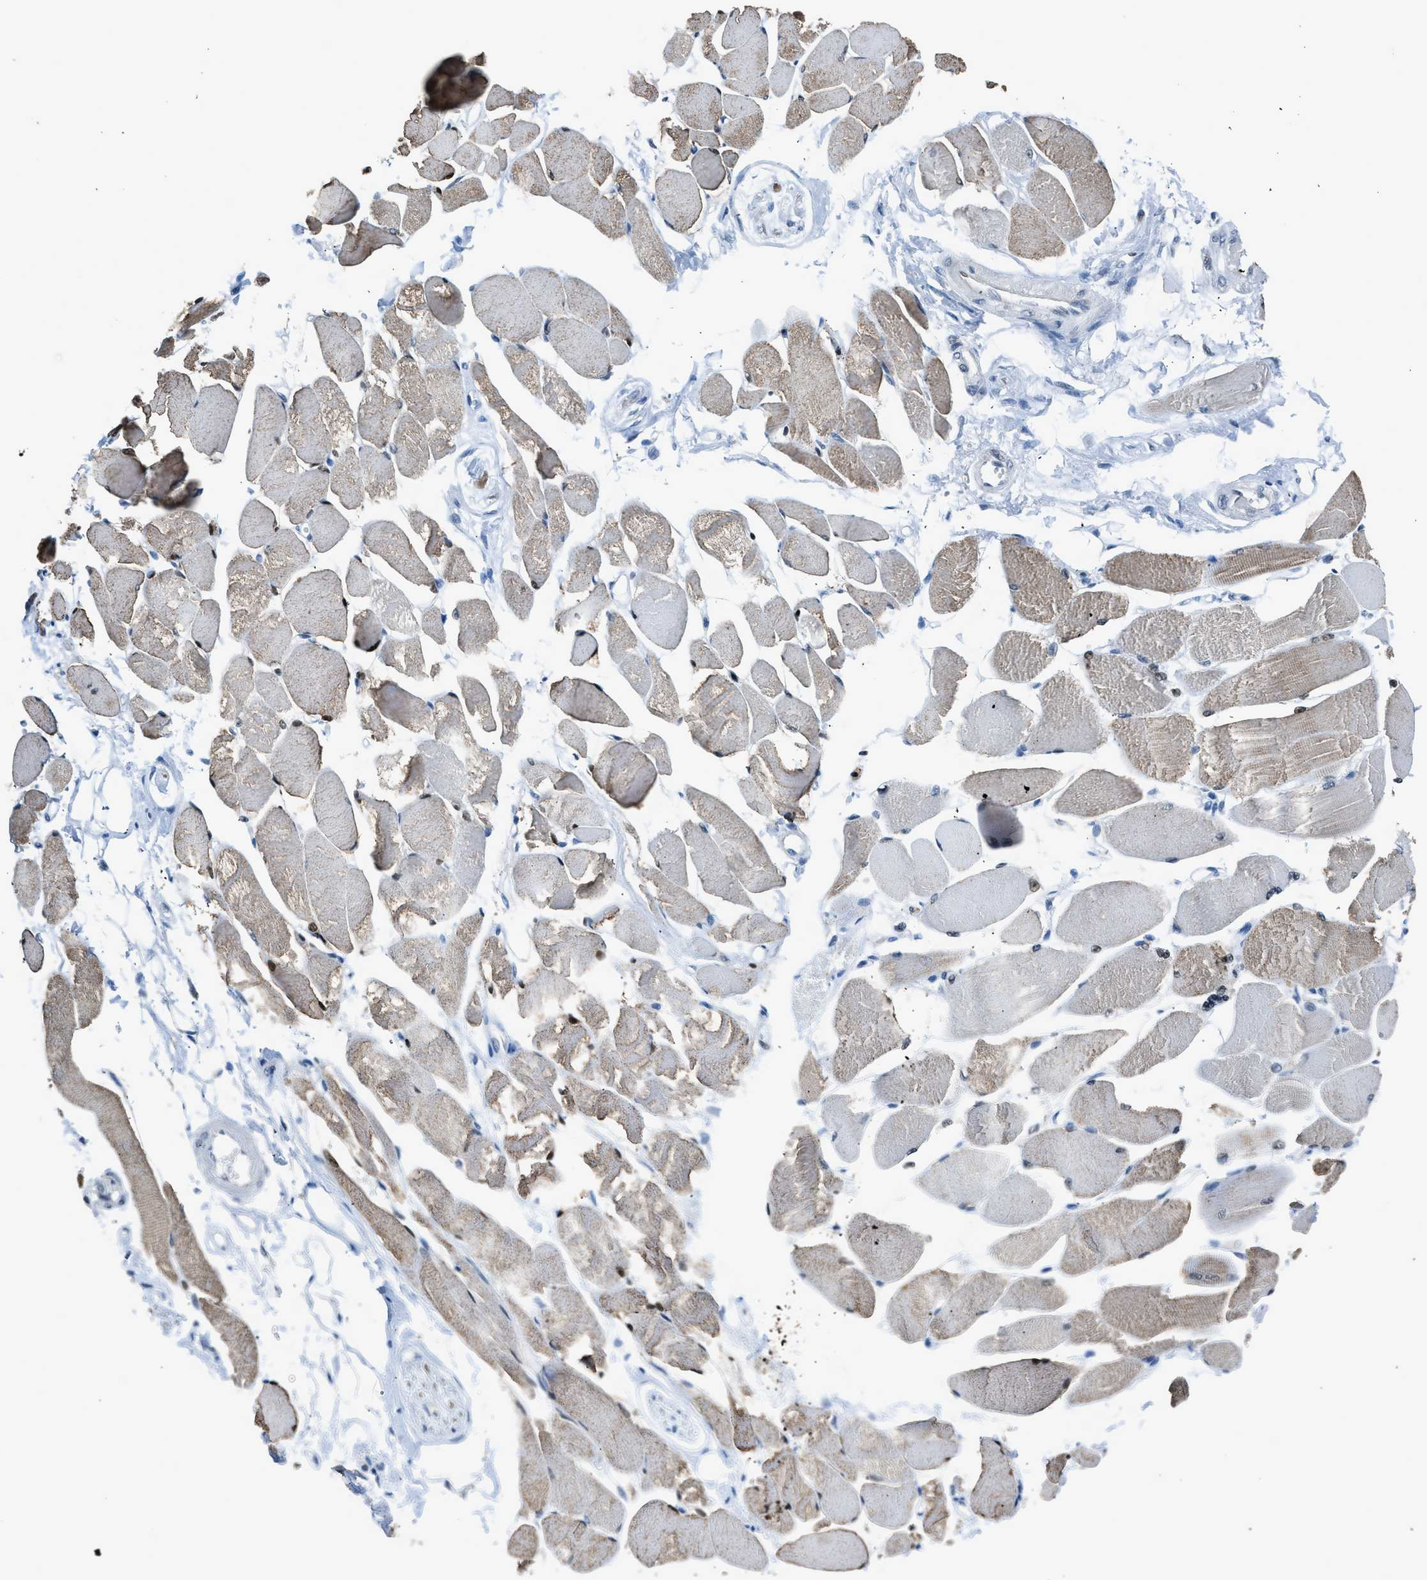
{"staining": {"intensity": "moderate", "quantity": ">75%", "location": "cytoplasmic/membranous"}, "tissue": "skeletal muscle", "cell_type": "Myocytes", "image_type": "normal", "snomed": [{"axis": "morphology", "description": "Normal tissue, NOS"}, {"axis": "topography", "description": "Skeletal muscle"}, {"axis": "topography", "description": "Peripheral nerve tissue"}], "caption": "DAB (3,3'-diaminobenzidine) immunohistochemical staining of normal human skeletal muscle displays moderate cytoplasmic/membranous protein staining in approximately >75% of myocytes. Nuclei are stained in blue.", "gene": "RNF41", "patient": {"sex": "female", "age": 84}}